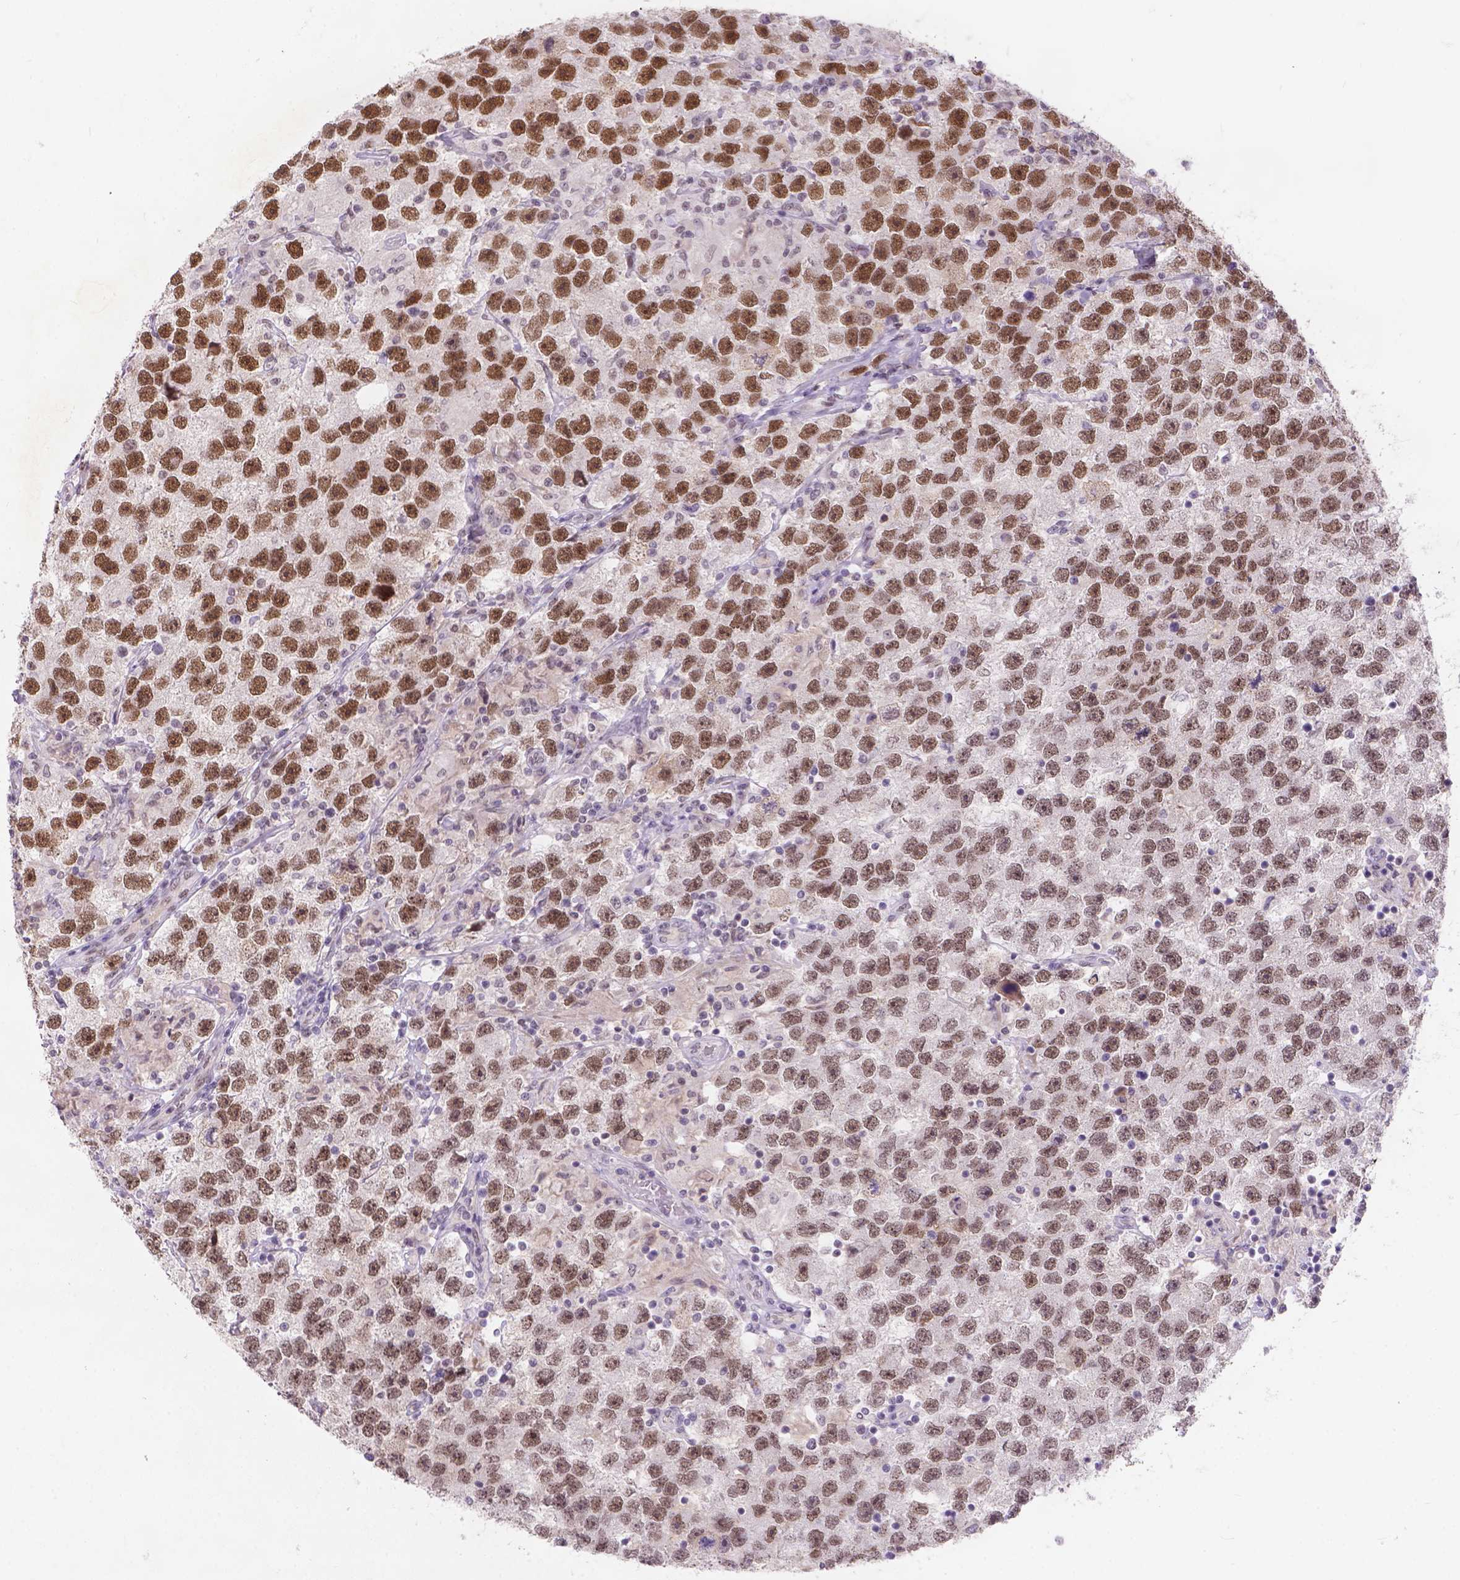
{"staining": {"intensity": "moderate", "quantity": ">75%", "location": "nuclear"}, "tissue": "testis cancer", "cell_type": "Tumor cells", "image_type": "cancer", "snomed": [{"axis": "morphology", "description": "Seminoma, NOS"}, {"axis": "topography", "description": "Testis"}], "caption": "Testis seminoma tissue shows moderate nuclear positivity in about >75% of tumor cells, visualized by immunohistochemistry.", "gene": "FAM53A", "patient": {"sex": "male", "age": 26}}